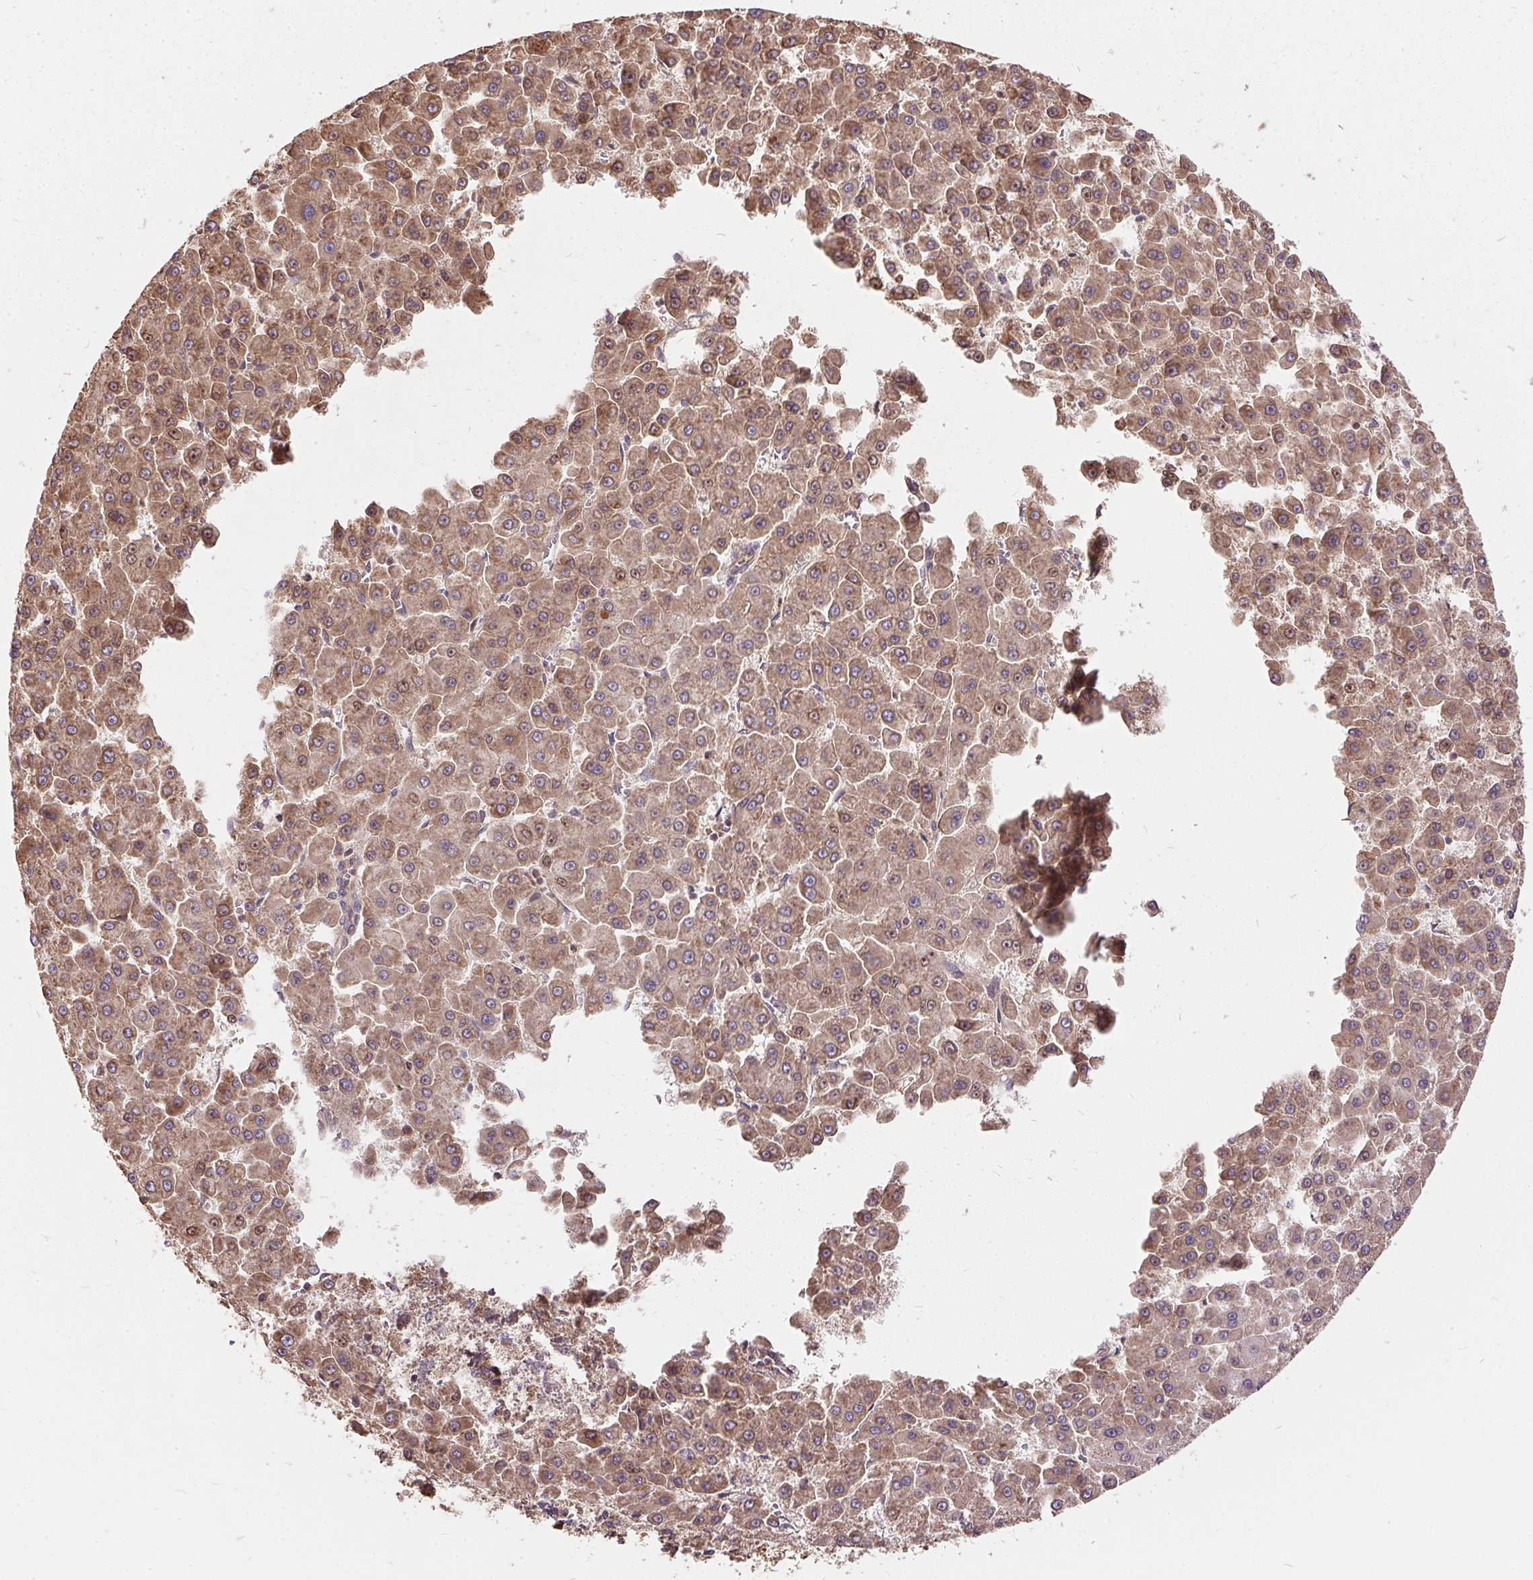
{"staining": {"intensity": "moderate", "quantity": ">75%", "location": "cytoplasmic/membranous"}, "tissue": "liver cancer", "cell_type": "Tumor cells", "image_type": "cancer", "snomed": [{"axis": "morphology", "description": "Carcinoma, Hepatocellular, NOS"}, {"axis": "topography", "description": "Liver"}], "caption": "Immunohistochemistry (DAB (3,3'-diaminobenzidine)) staining of human liver cancer (hepatocellular carcinoma) exhibits moderate cytoplasmic/membranous protein expression in approximately >75% of tumor cells.", "gene": "EIF2S1", "patient": {"sex": "male", "age": 78}}